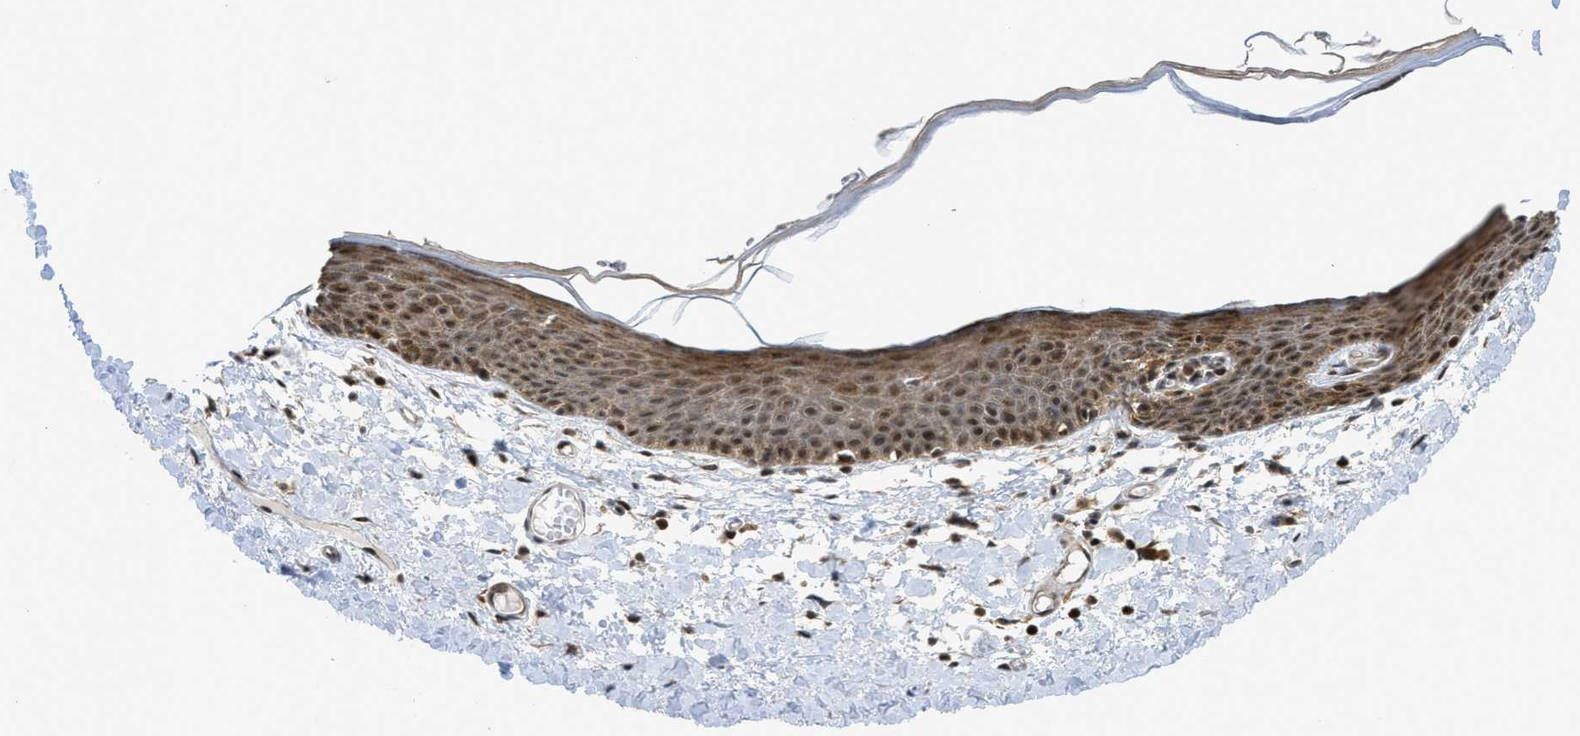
{"staining": {"intensity": "moderate", "quantity": ">75%", "location": "cytoplasmic/membranous,nuclear"}, "tissue": "skin", "cell_type": "Epidermal cells", "image_type": "normal", "snomed": [{"axis": "morphology", "description": "Normal tissue, NOS"}, {"axis": "topography", "description": "Vulva"}], "caption": "Normal skin reveals moderate cytoplasmic/membranous,nuclear positivity in about >75% of epidermal cells, visualized by immunohistochemistry. The staining was performed using DAB, with brown indicating positive protein expression. Nuclei are stained blue with hematoxylin.", "gene": "TACC1", "patient": {"sex": "female", "age": 54}}